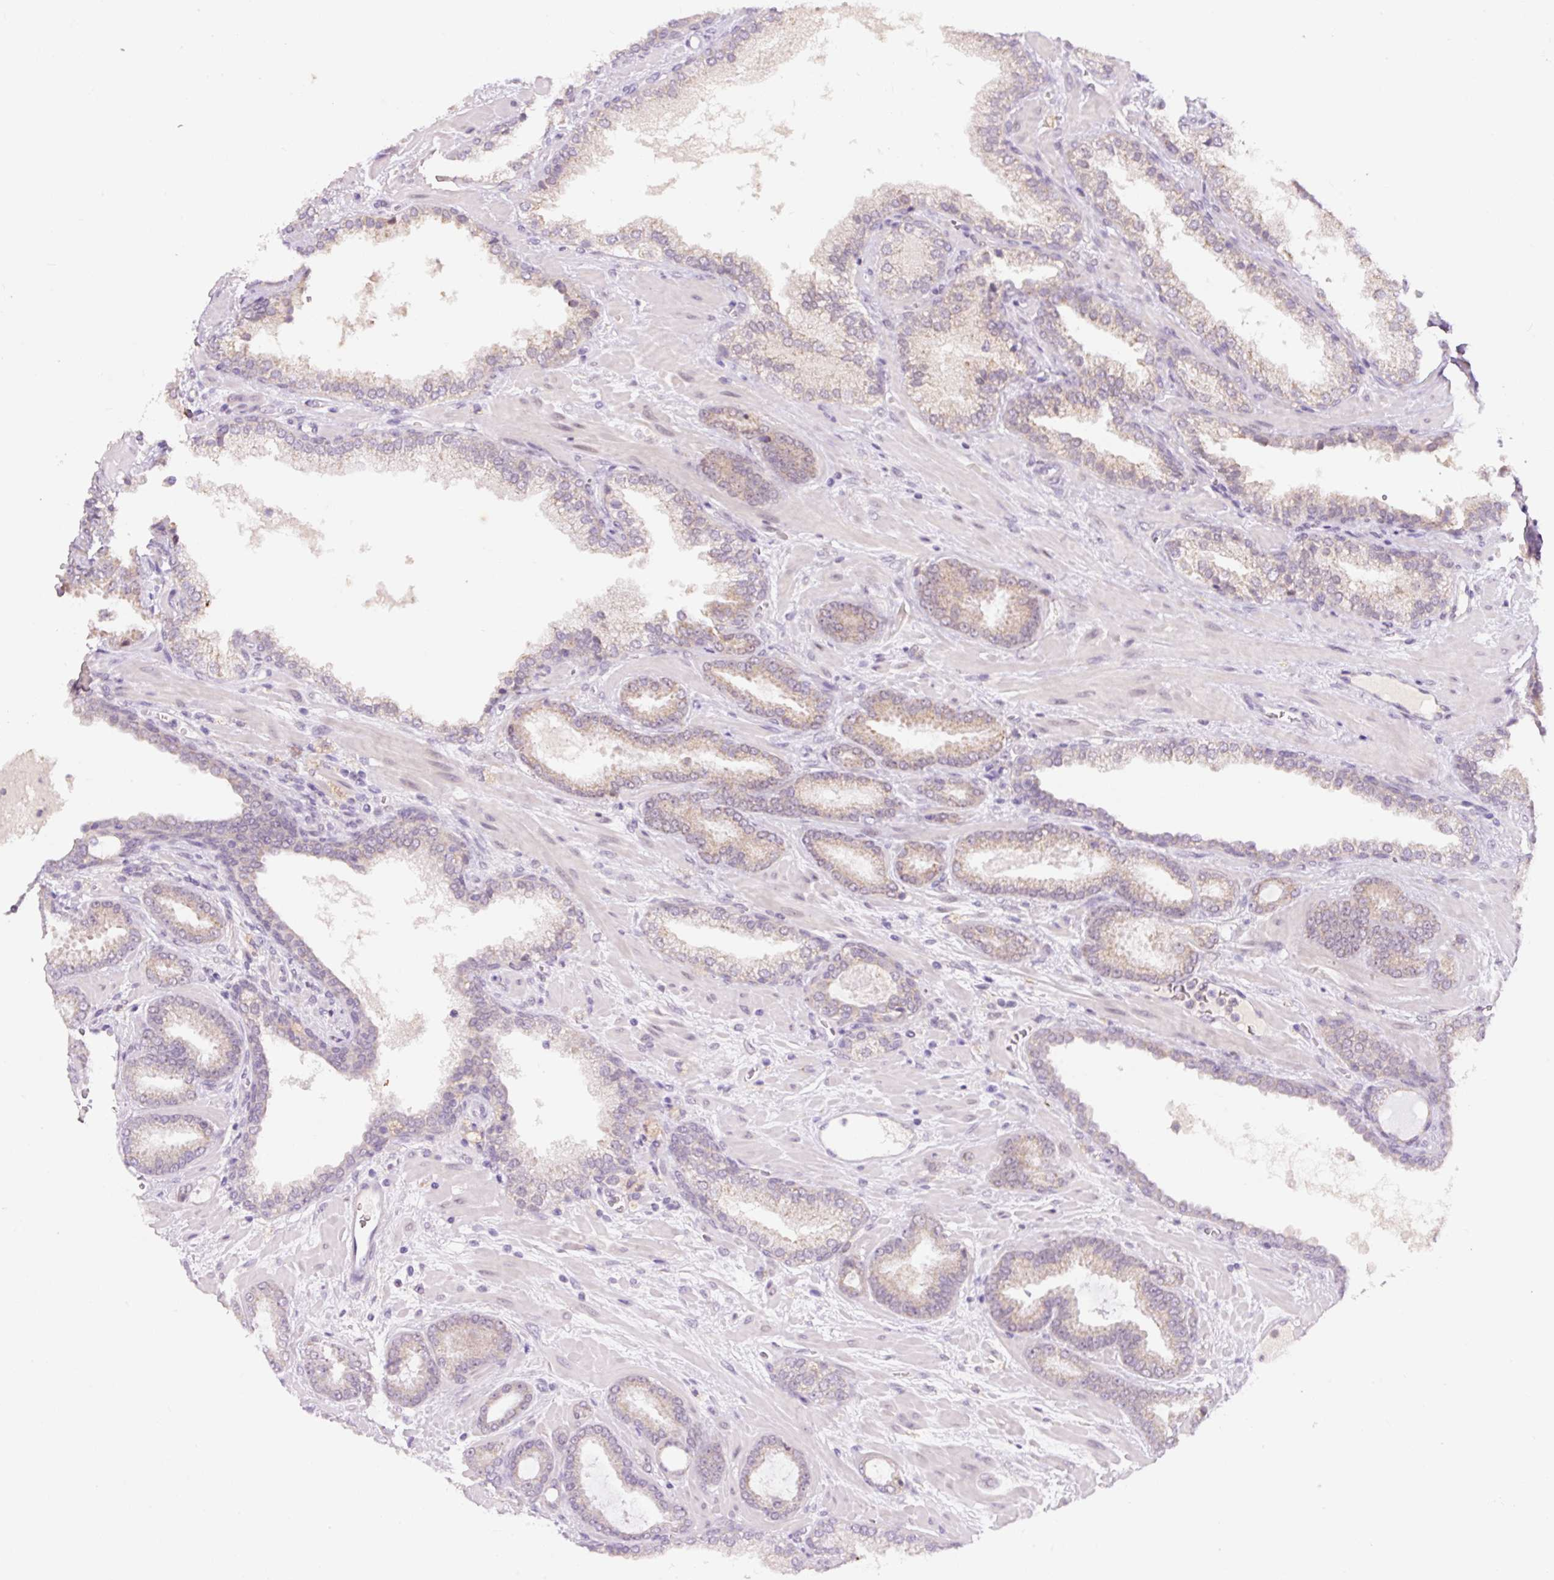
{"staining": {"intensity": "moderate", "quantity": "25%-75%", "location": "cytoplasmic/membranous"}, "tissue": "prostate cancer", "cell_type": "Tumor cells", "image_type": "cancer", "snomed": [{"axis": "morphology", "description": "Adenocarcinoma, Low grade"}, {"axis": "topography", "description": "Prostate"}], "caption": "Protein staining exhibits moderate cytoplasmic/membranous expression in about 25%-75% of tumor cells in prostate cancer. (IHC, brightfield microscopy, high magnification).", "gene": "PCK2", "patient": {"sex": "male", "age": 62}}